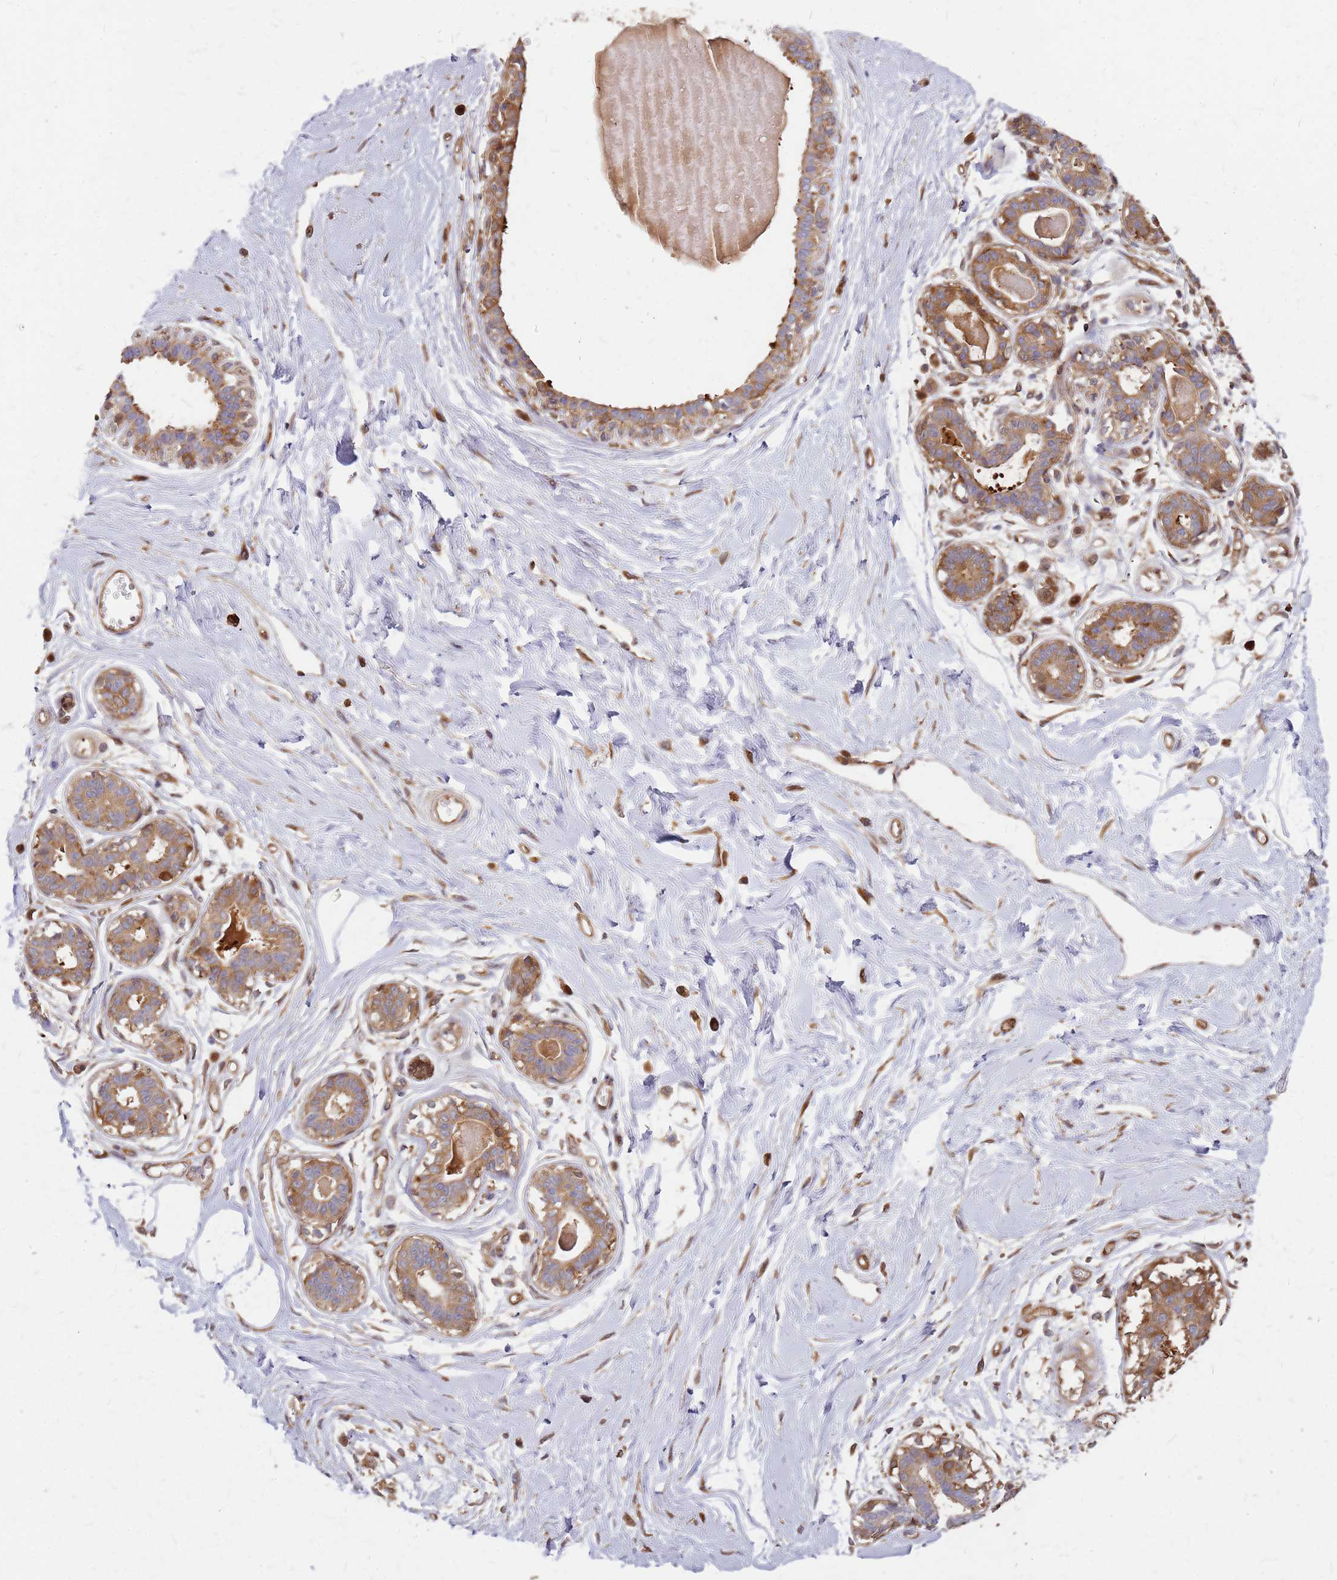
{"staining": {"intensity": "weak", "quantity": "<25%", "location": "cytoplasmic/membranous"}, "tissue": "breast", "cell_type": "Adipocytes", "image_type": "normal", "snomed": [{"axis": "morphology", "description": "Normal tissue, NOS"}, {"axis": "topography", "description": "Breast"}], "caption": "IHC of normal breast reveals no staining in adipocytes.", "gene": "HDX", "patient": {"sex": "female", "age": 45}}